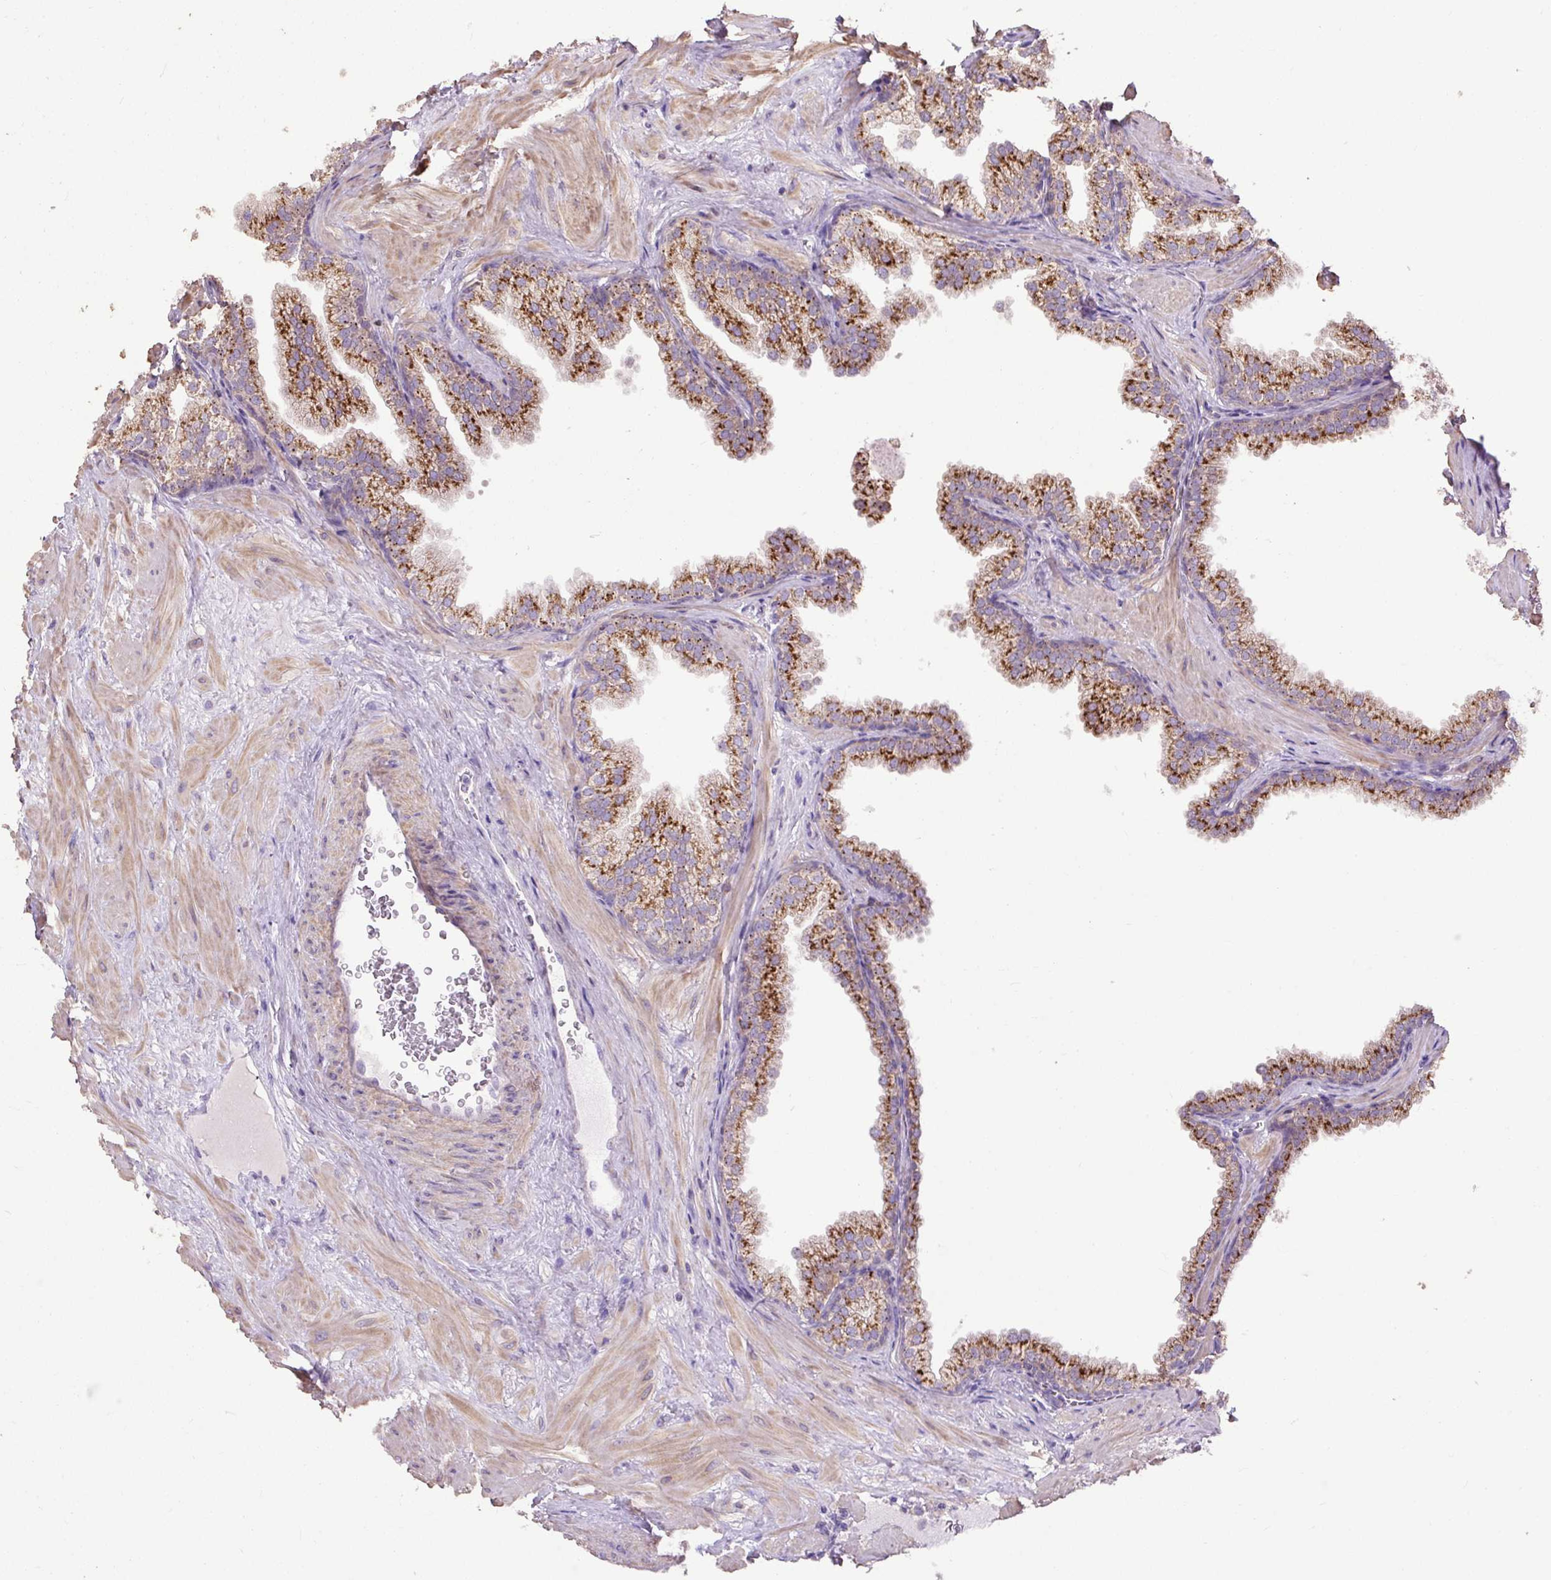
{"staining": {"intensity": "strong", "quantity": ">75%", "location": "cytoplasmic/membranous"}, "tissue": "prostate", "cell_type": "Glandular cells", "image_type": "normal", "snomed": [{"axis": "morphology", "description": "Normal tissue, NOS"}, {"axis": "topography", "description": "Prostate"}], "caption": "Immunohistochemical staining of unremarkable human prostate shows strong cytoplasmic/membranous protein staining in about >75% of glandular cells. The staining was performed using DAB (3,3'-diaminobenzidine), with brown indicating positive protein expression. Nuclei are stained blue with hematoxylin.", "gene": "ABR", "patient": {"sex": "male", "age": 37}}